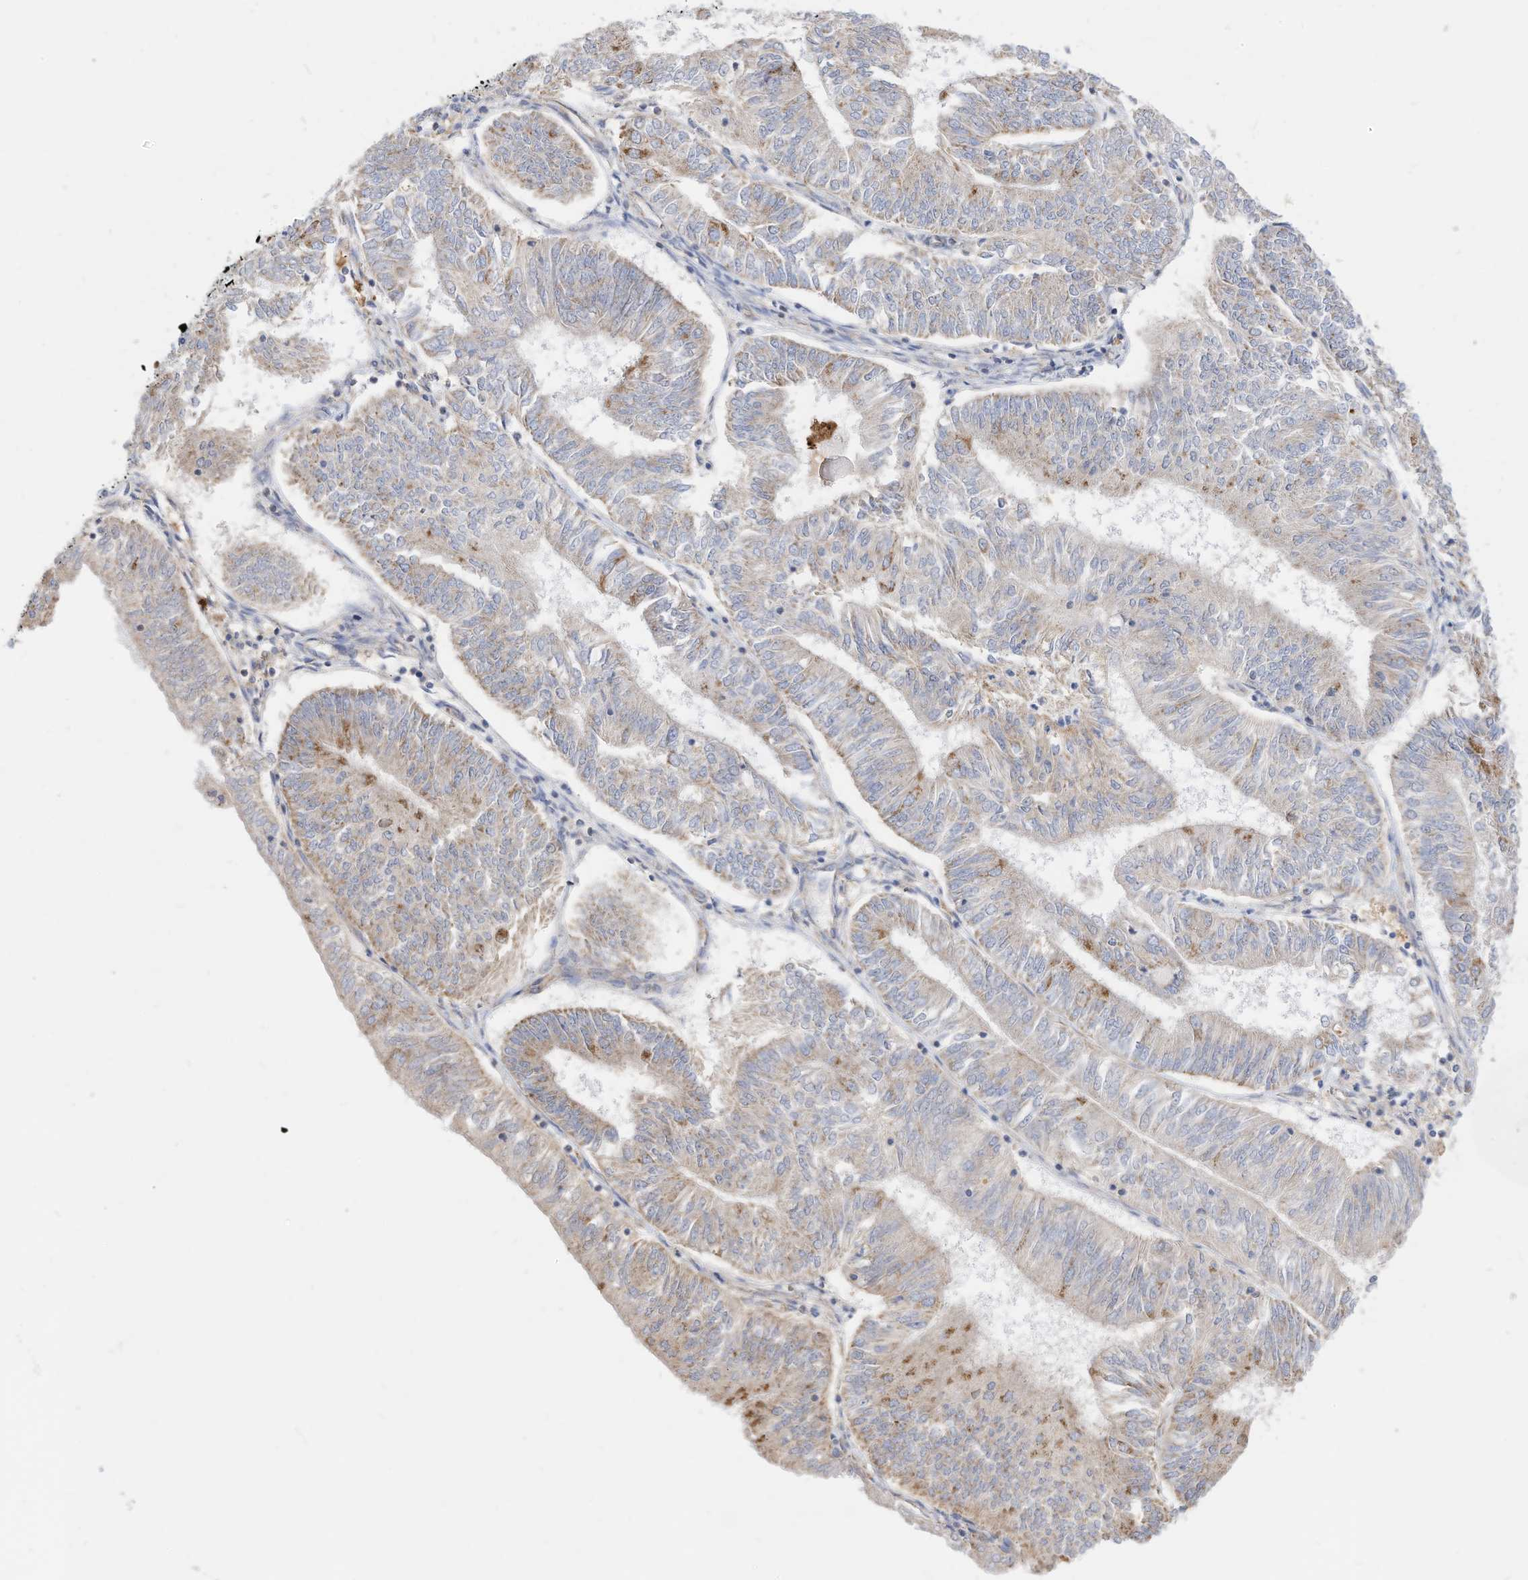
{"staining": {"intensity": "weak", "quantity": "<25%", "location": "cytoplasmic/membranous"}, "tissue": "endometrial cancer", "cell_type": "Tumor cells", "image_type": "cancer", "snomed": [{"axis": "morphology", "description": "Adenocarcinoma, NOS"}, {"axis": "topography", "description": "Endometrium"}], "caption": "DAB (3,3'-diaminobenzidine) immunohistochemical staining of endometrial cancer (adenocarcinoma) shows no significant positivity in tumor cells.", "gene": "RHOH", "patient": {"sex": "female", "age": 58}}